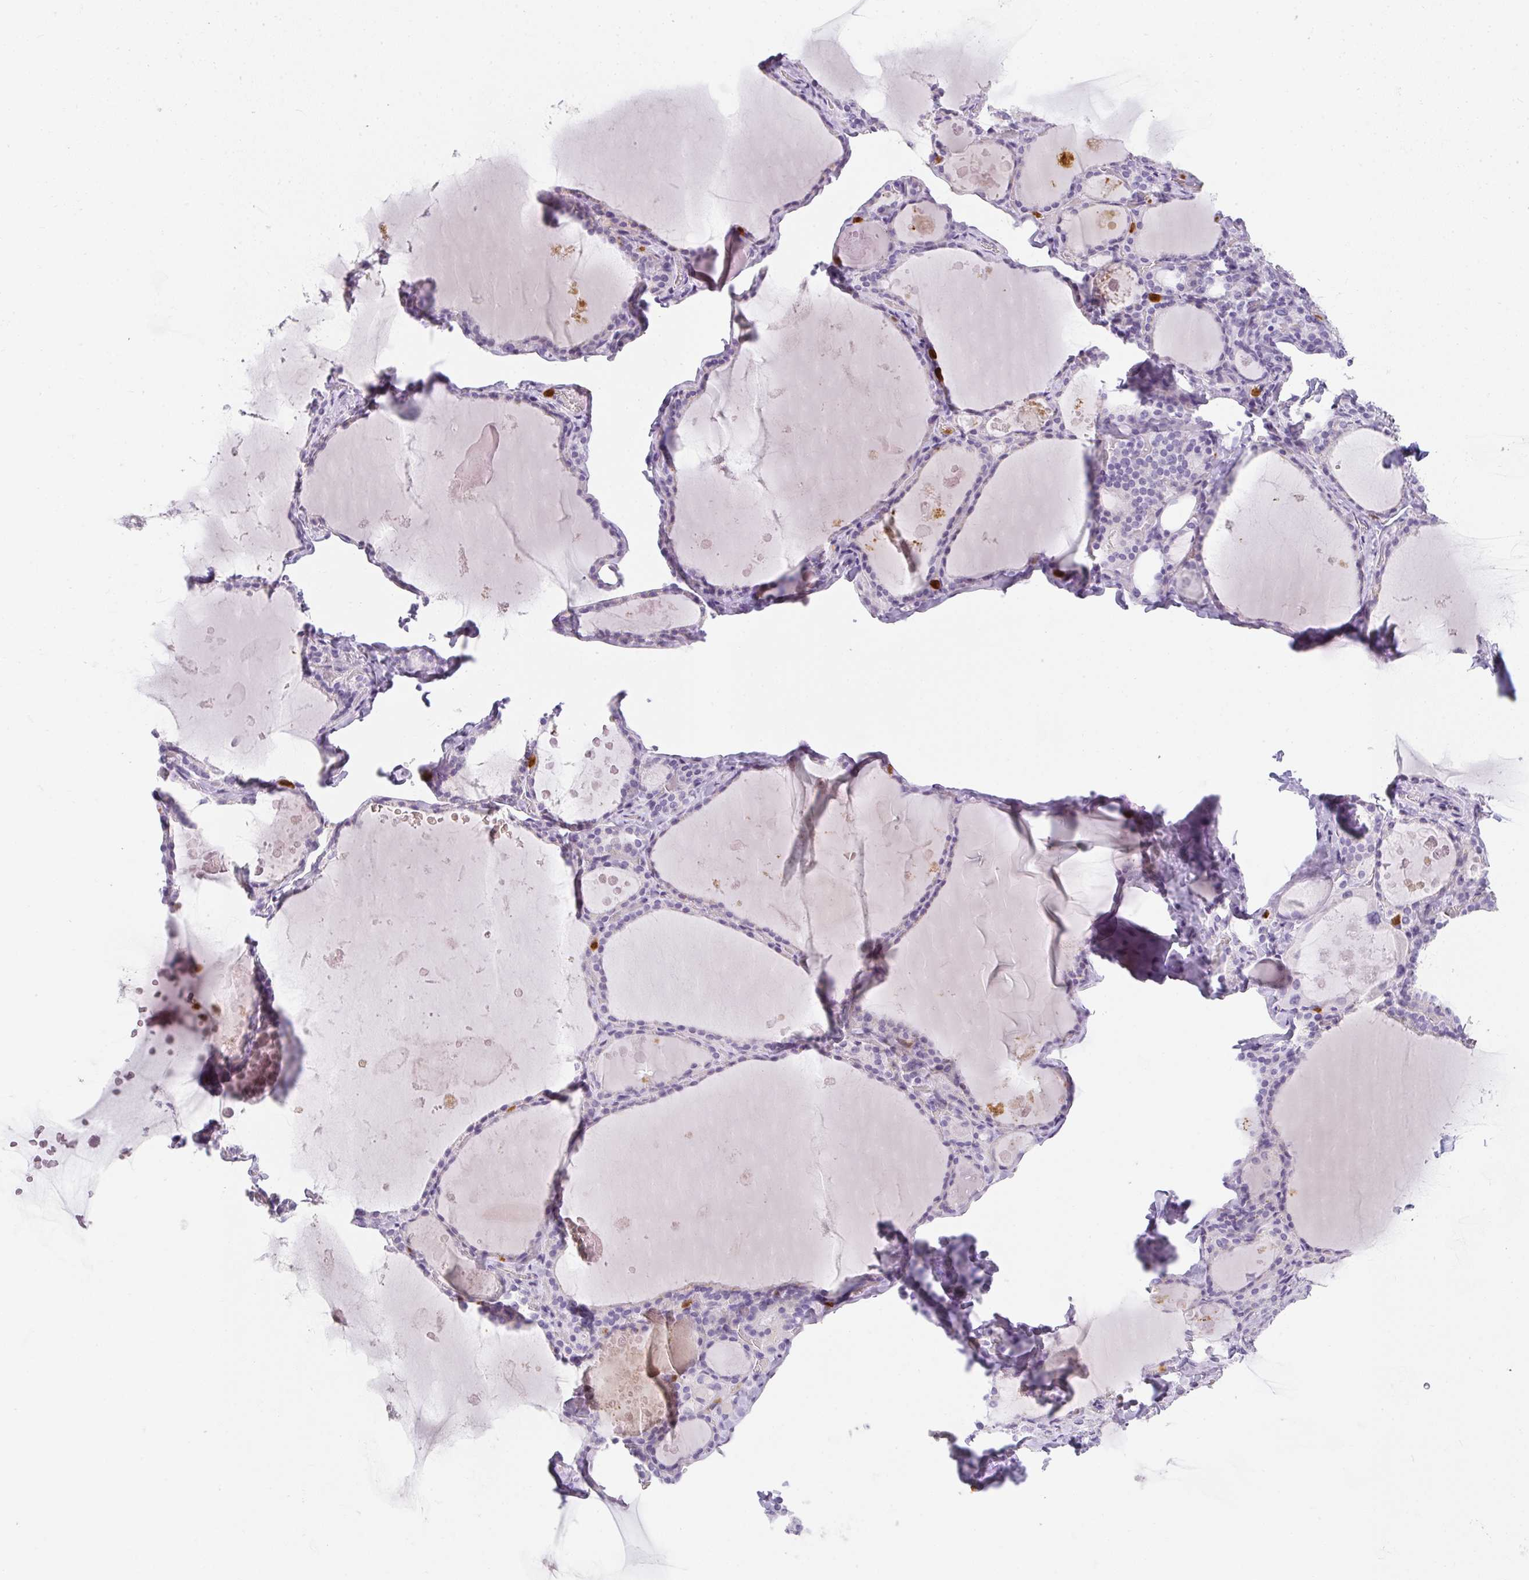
{"staining": {"intensity": "negative", "quantity": "none", "location": "none"}, "tissue": "thyroid gland", "cell_type": "Glandular cells", "image_type": "normal", "snomed": [{"axis": "morphology", "description": "Normal tissue, NOS"}, {"axis": "topography", "description": "Thyroid gland"}], "caption": "IHC photomicrograph of unremarkable thyroid gland: thyroid gland stained with DAB (3,3'-diaminobenzidine) reveals no significant protein positivity in glandular cells.", "gene": "HK3", "patient": {"sex": "male", "age": 56}}